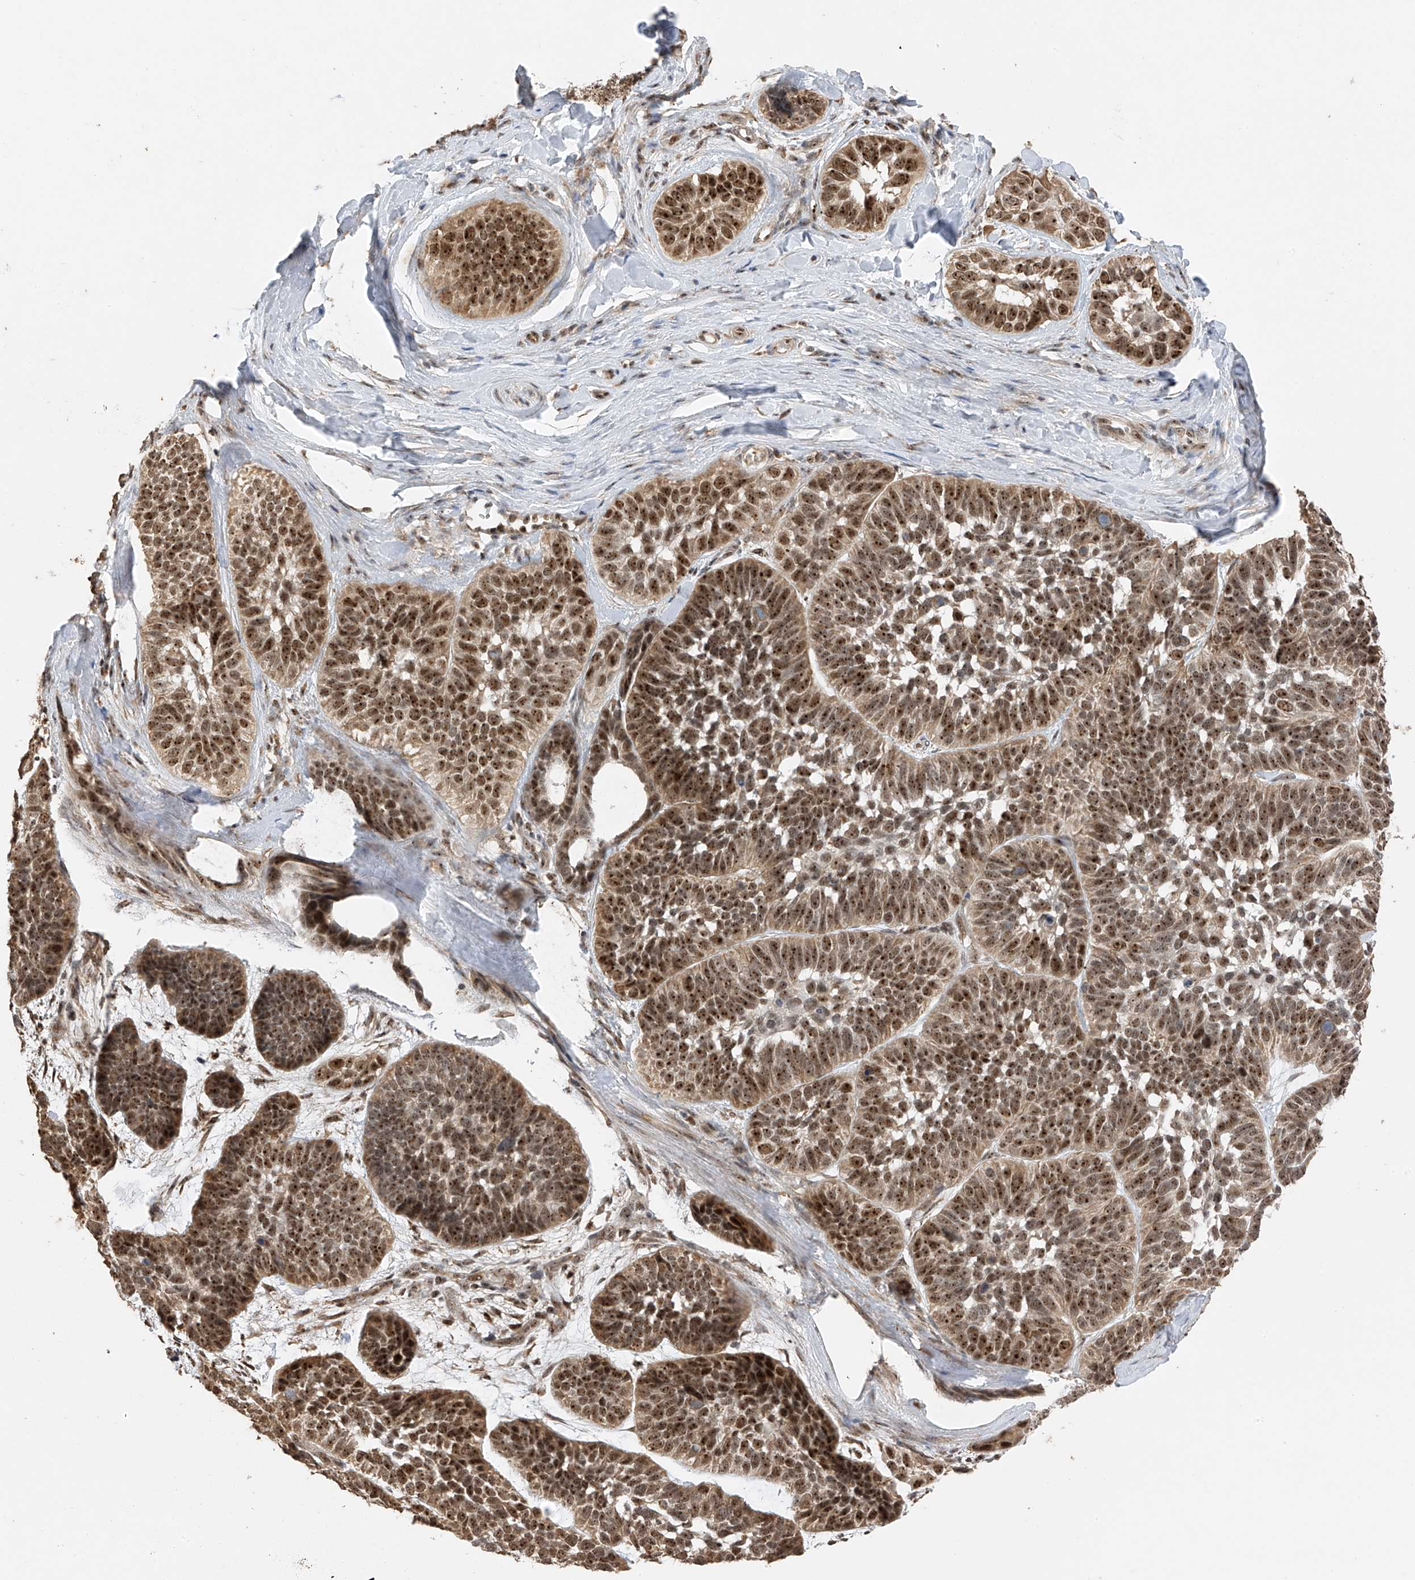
{"staining": {"intensity": "strong", "quantity": "25%-75%", "location": "nuclear"}, "tissue": "skin cancer", "cell_type": "Tumor cells", "image_type": "cancer", "snomed": [{"axis": "morphology", "description": "Basal cell carcinoma"}, {"axis": "topography", "description": "Skin"}], "caption": "Approximately 25%-75% of tumor cells in human skin basal cell carcinoma reveal strong nuclear protein positivity as visualized by brown immunohistochemical staining.", "gene": "ERLEC1", "patient": {"sex": "male", "age": 62}}